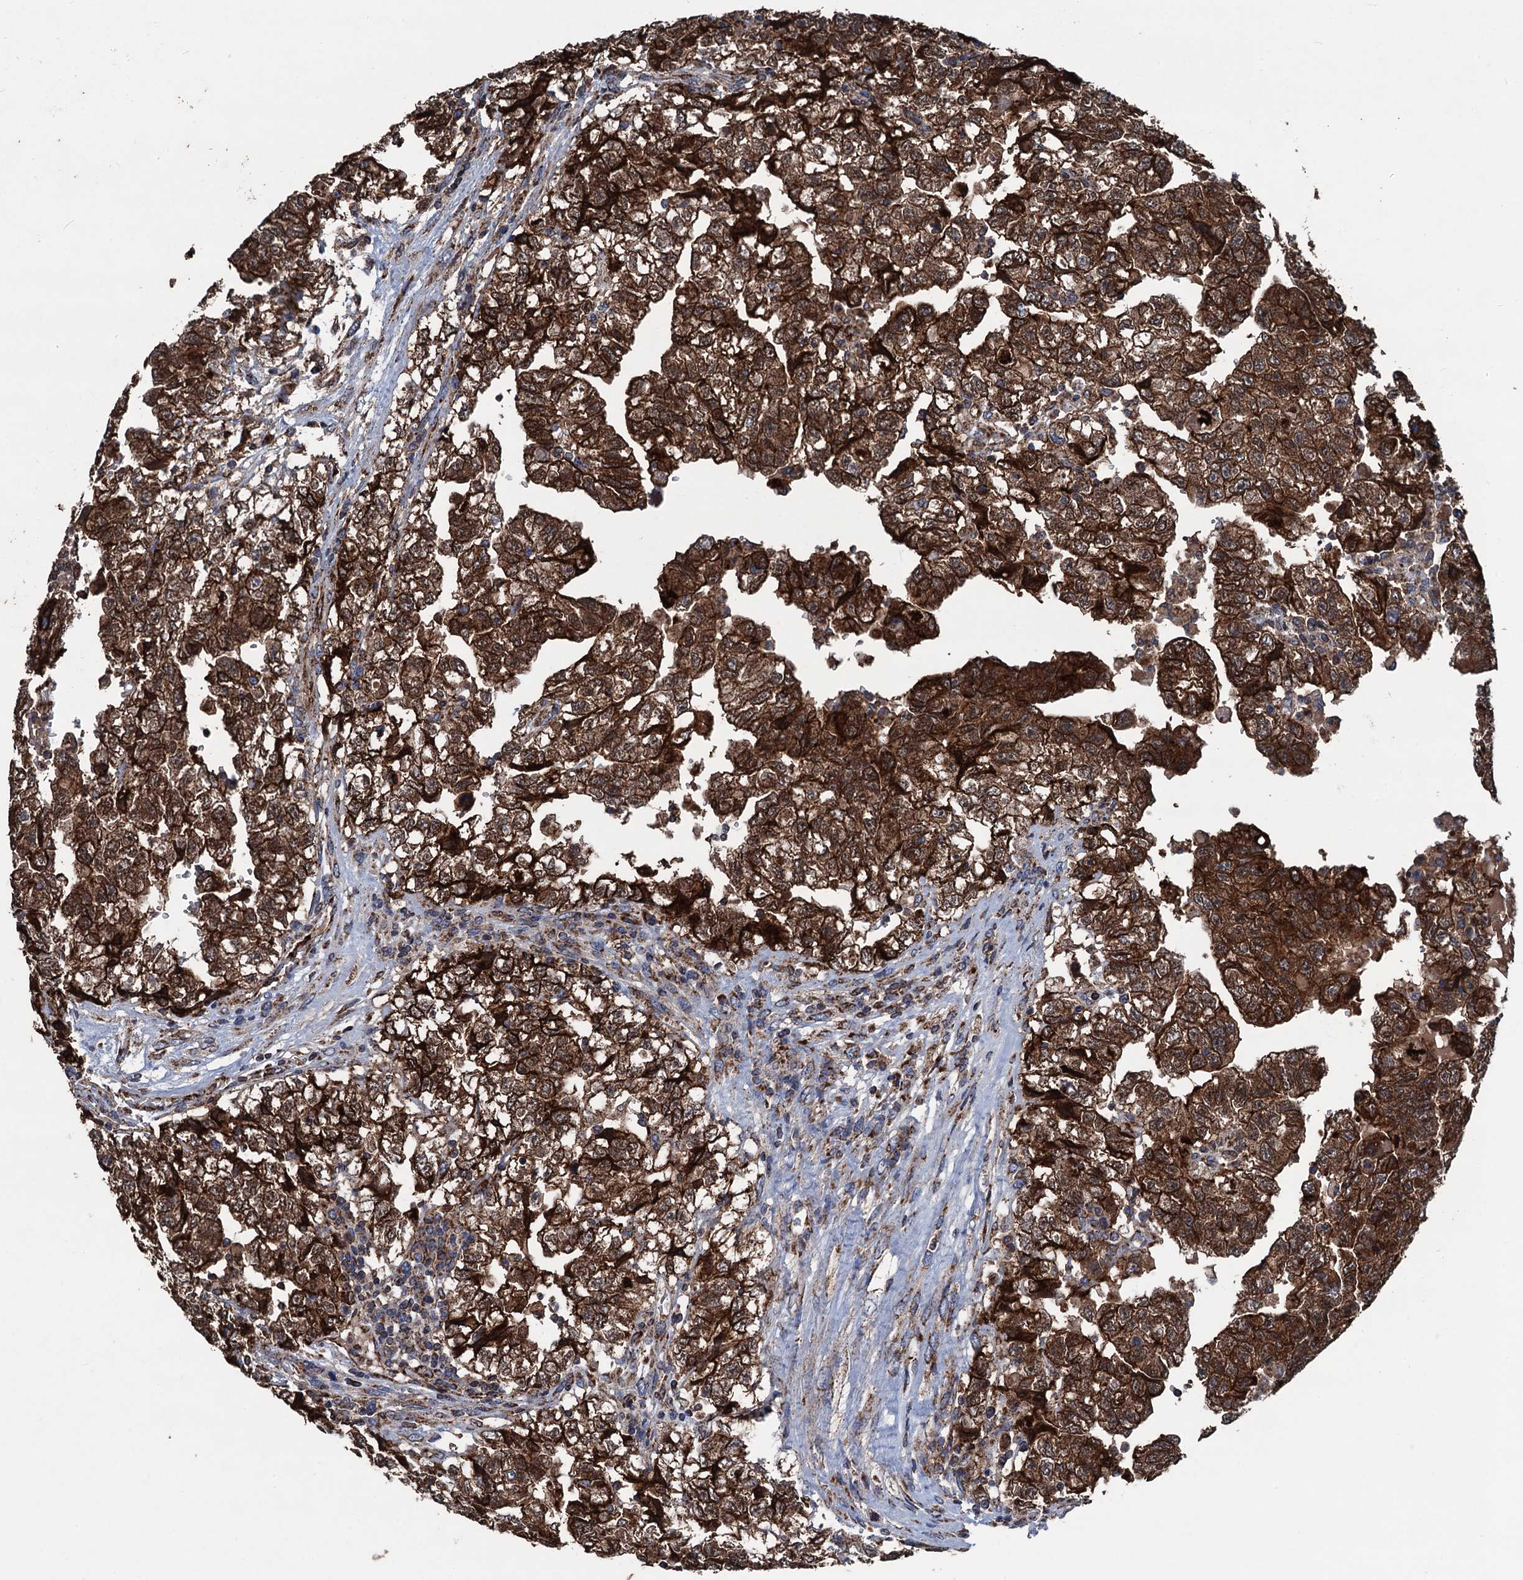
{"staining": {"intensity": "strong", "quantity": ">75%", "location": "cytoplasmic/membranous,nuclear"}, "tissue": "testis cancer", "cell_type": "Tumor cells", "image_type": "cancer", "snomed": [{"axis": "morphology", "description": "Carcinoma, Embryonal, NOS"}, {"axis": "topography", "description": "Testis"}], "caption": "There is high levels of strong cytoplasmic/membranous and nuclear staining in tumor cells of testis embryonal carcinoma, as demonstrated by immunohistochemical staining (brown color).", "gene": "DGLUCY", "patient": {"sex": "male", "age": 36}}